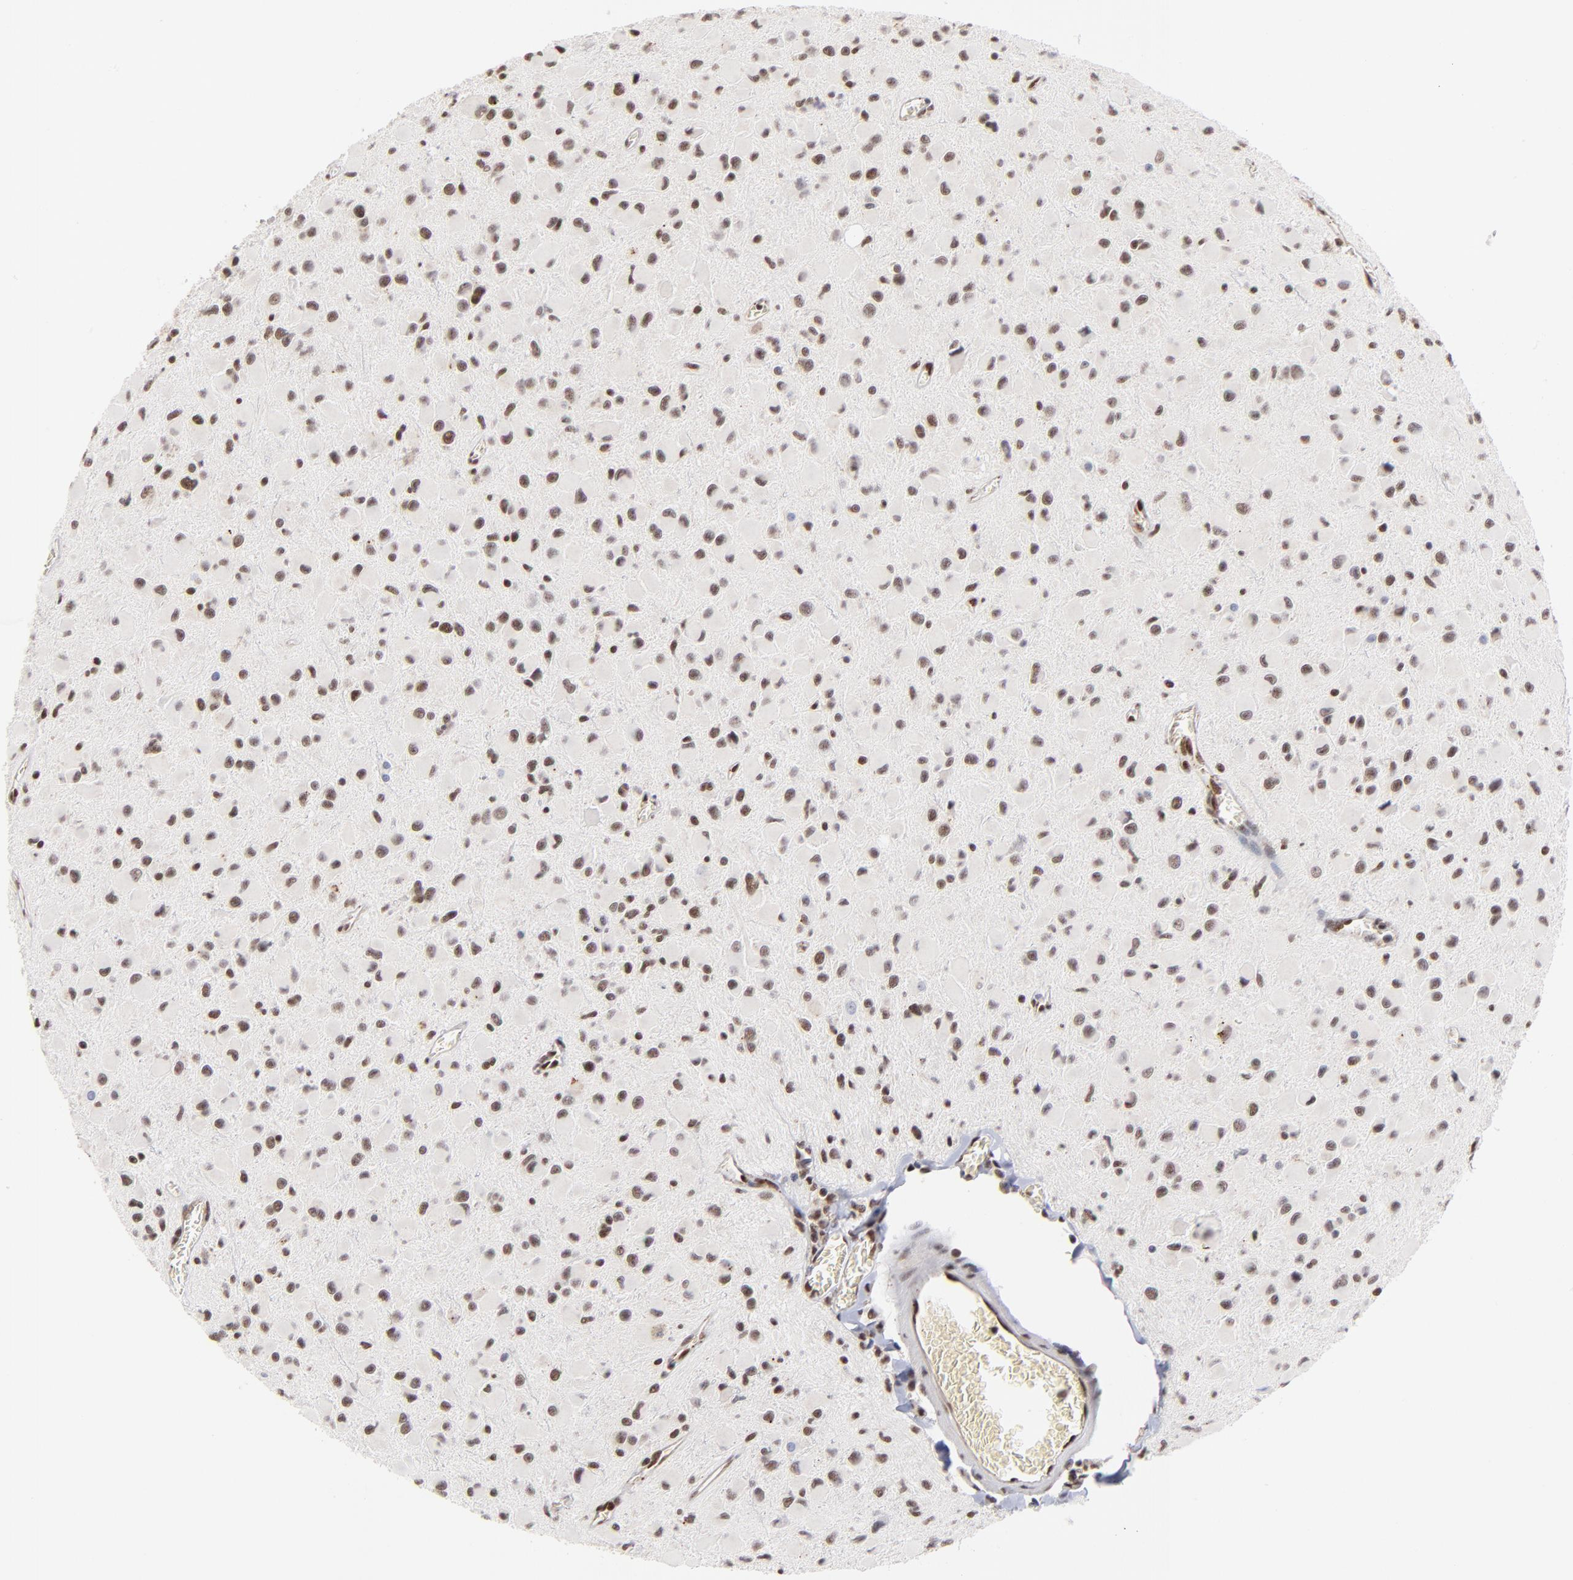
{"staining": {"intensity": "moderate", "quantity": "25%-75%", "location": "nuclear"}, "tissue": "glioma", "cell_type": "Tumor cells", "image_type": "cancer", "snomed": [{"axis": "morphology", "description": "Glioma, malignant, Low grade"}, {"axis": "topography", "description": "Brain"}], "caption": "Tumor cells demonstrate moderate nuclear expression in approximately 25%-75% of cells in glioma.", "gene": "GABPA", "patient": {"sex": "male", "age": 42}}